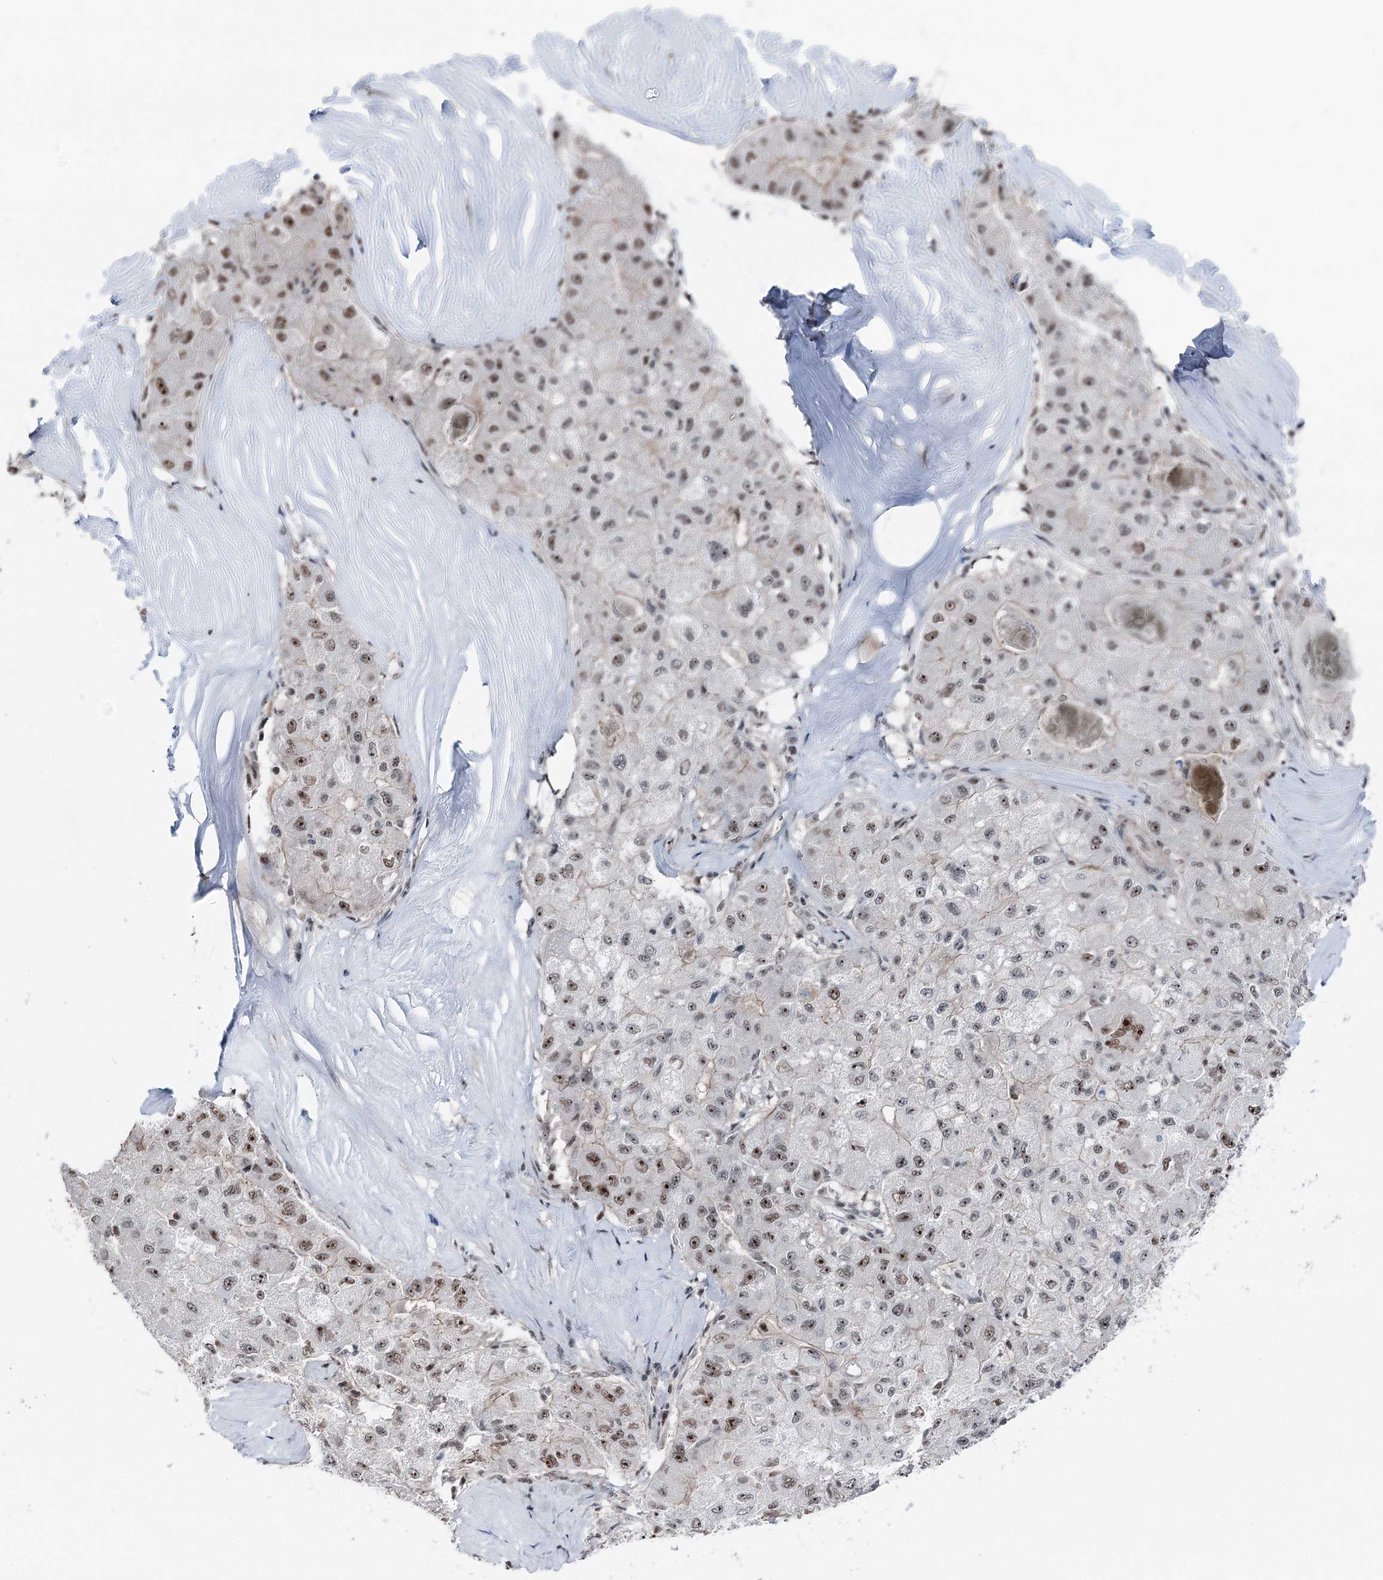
{"staining": {"intensity": "weak", "quantity": "<25%", "location": "nuclear"}, "tissue": "liver cancer", "cell_type": "Tumor cells", "image_type": "cancer", "snomed": [{"axis": "morphology", "description": "Carcinoma, Hepatocellular, NOS"}, {"axis": "topography", "description": "Liver"}], "caption": "Liver cancer stained for a protein using immunohistochemistry (IHC) displays no staining tumor cells.", "gene": "POLR2H", "patient": {"sex": "male", "age": 80}}